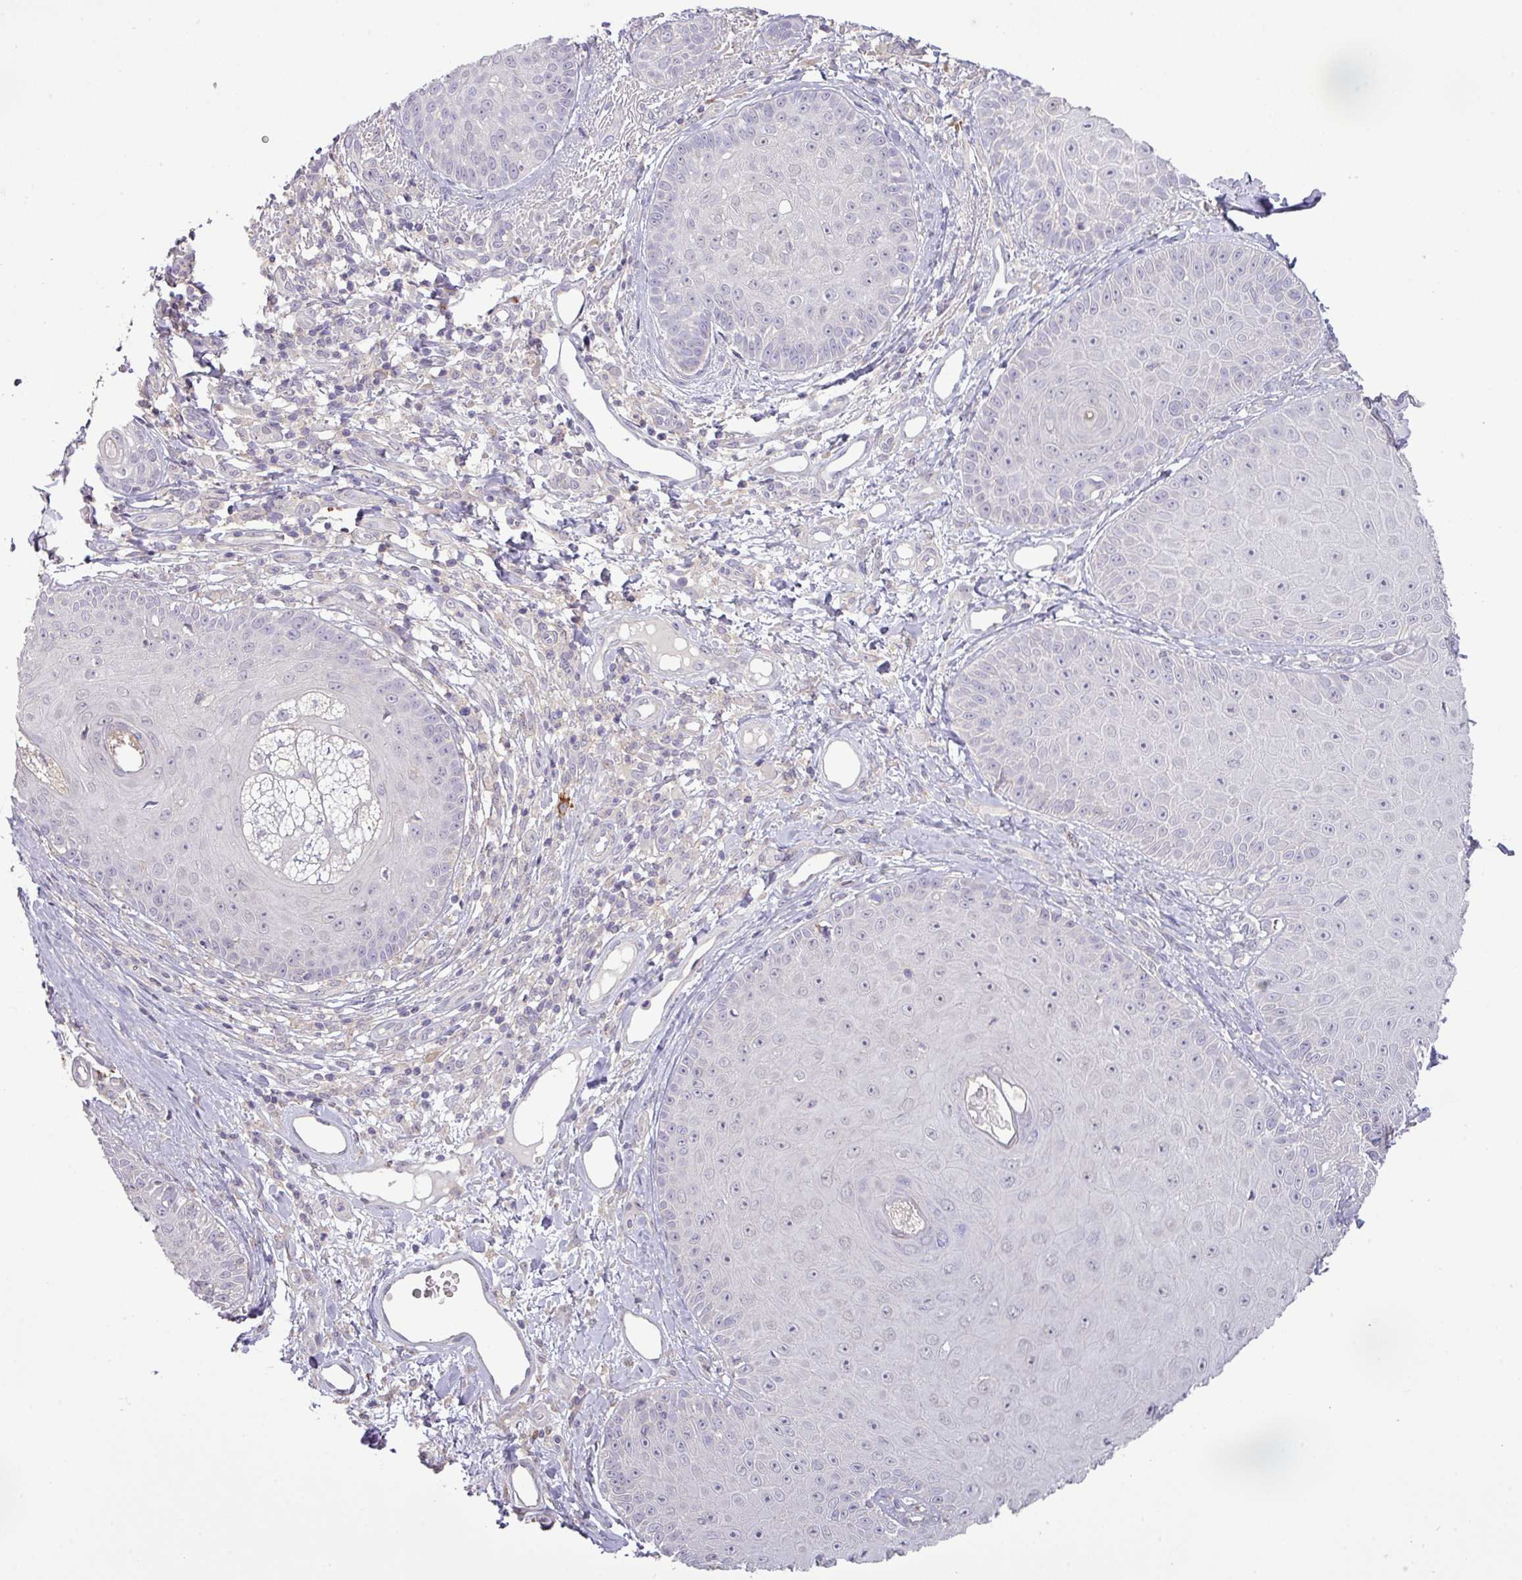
{"staining": {"intensity": "negative", "quantity": "none", "location": "none"}, "tissue": "skin cancer", "cell_type": "Tumor cells", "image_type": "cancer", "snomed": [{"axis": "morphology", "description": "Squamous cell carcinoma, NOS"}, {"axis": "topography", "description": "Skin"}], "caption": "Skin cancer (squamous cell carcinoma) was stained to show a protein in brown. There is no significant positivity in tumor cells.", "gene": "TPRA1", "patient": {"sex": "male", "age": 86}}